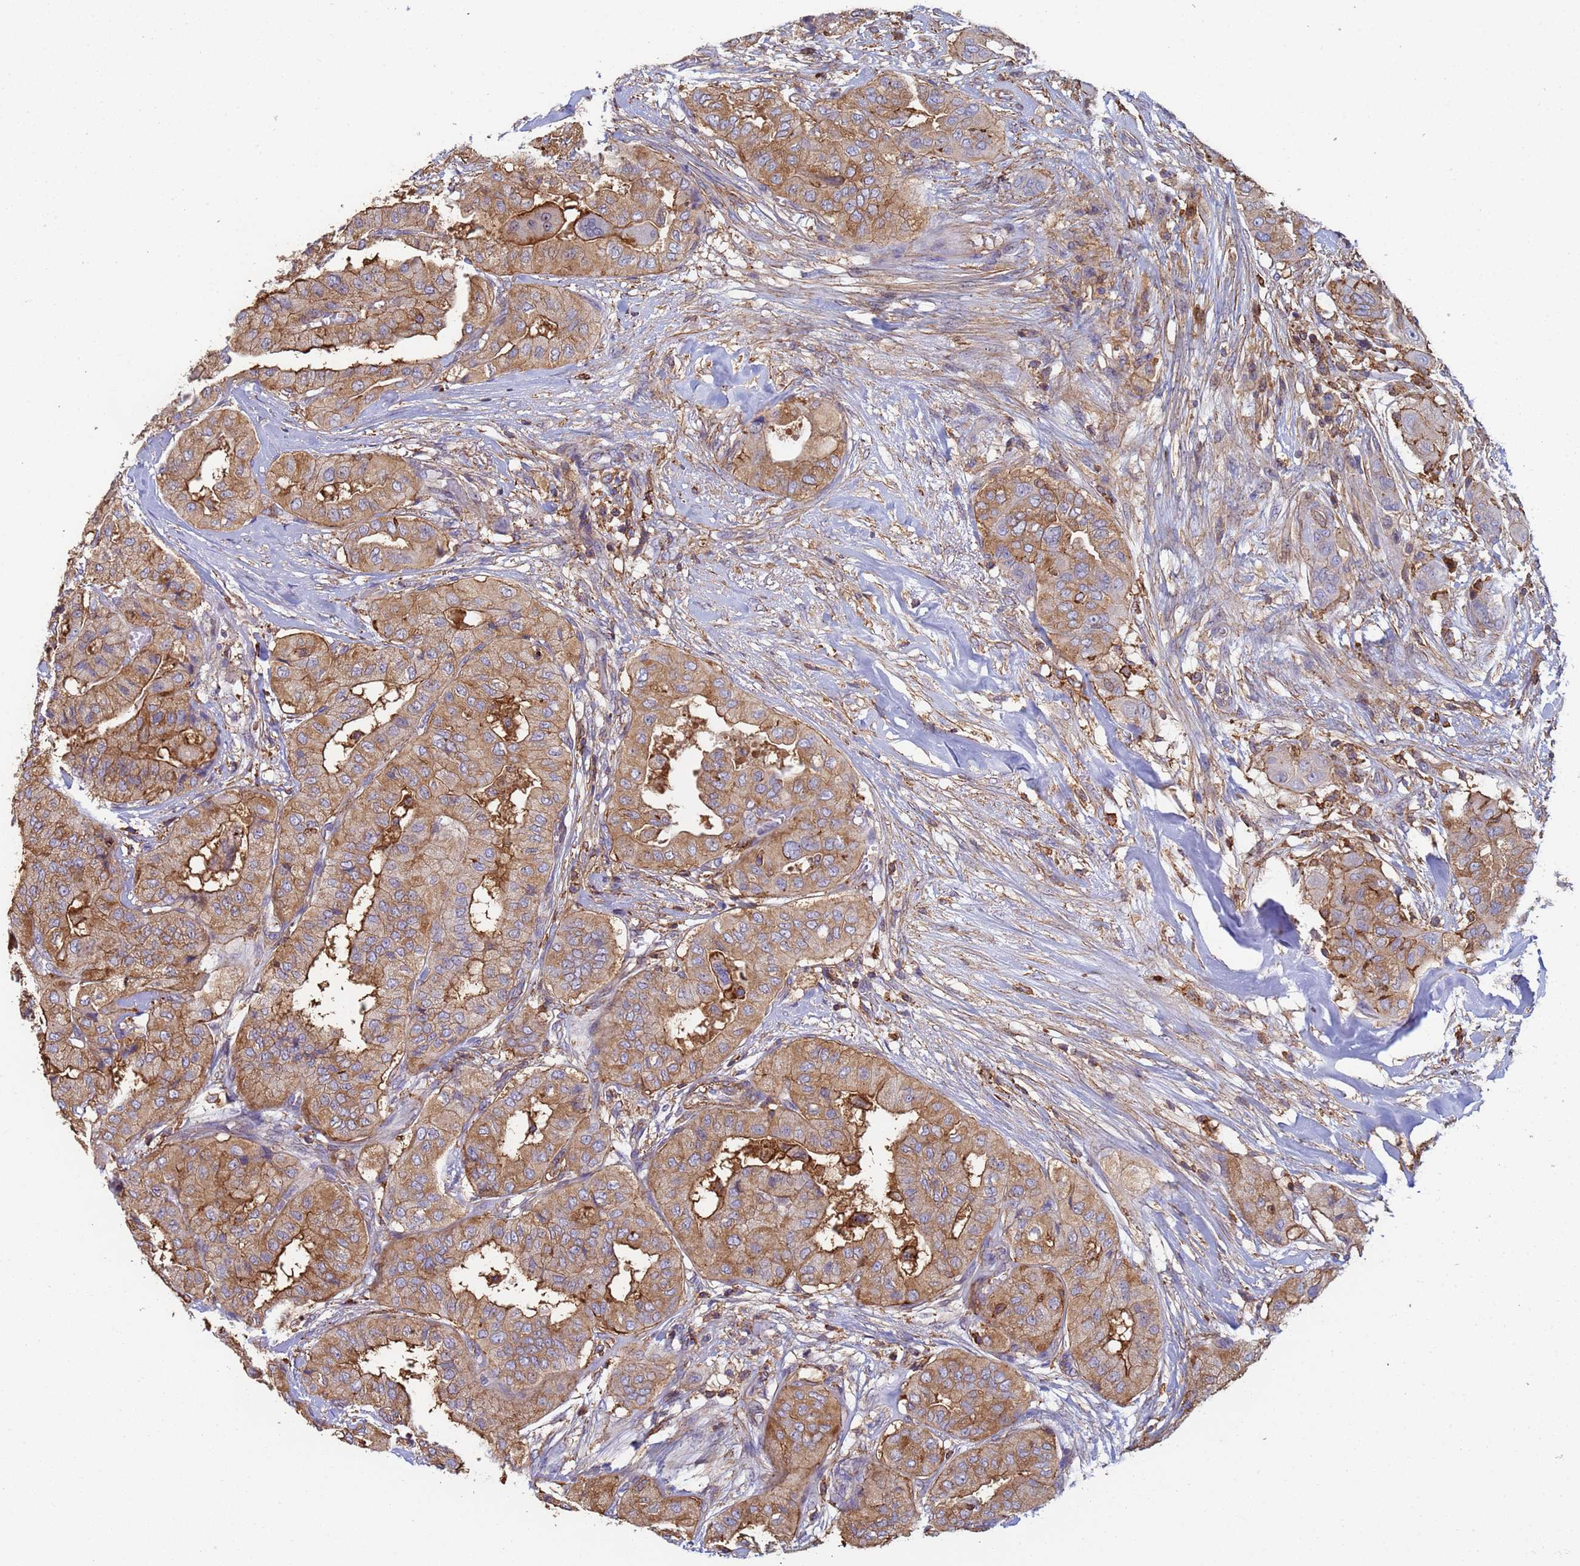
{"staining": {"intensity": "moderate", "quantity": ">75%", "location": "cytoplasmic/membranous"}, "tissue": "thyroid cancer", "cell_type": "Tumor cells", "image_type": "cancer", "snomed": [{"axis": "morphology", "description": "Papillary adenocarcinoma, NOS"}, {"axis": "topography", "description": "Thyroid gland"}], "caption": "Immunohistochemistry (DAB (3,3'-diaminobenzidine)) staining of human papillary adenocarcinoma (thyroid) shows moderate cytoplasmic/membranous protein positivity in about >75% of tumor cells.", "gene": "ZNG1B", "patient": {"sex": "female", "age": 59}}